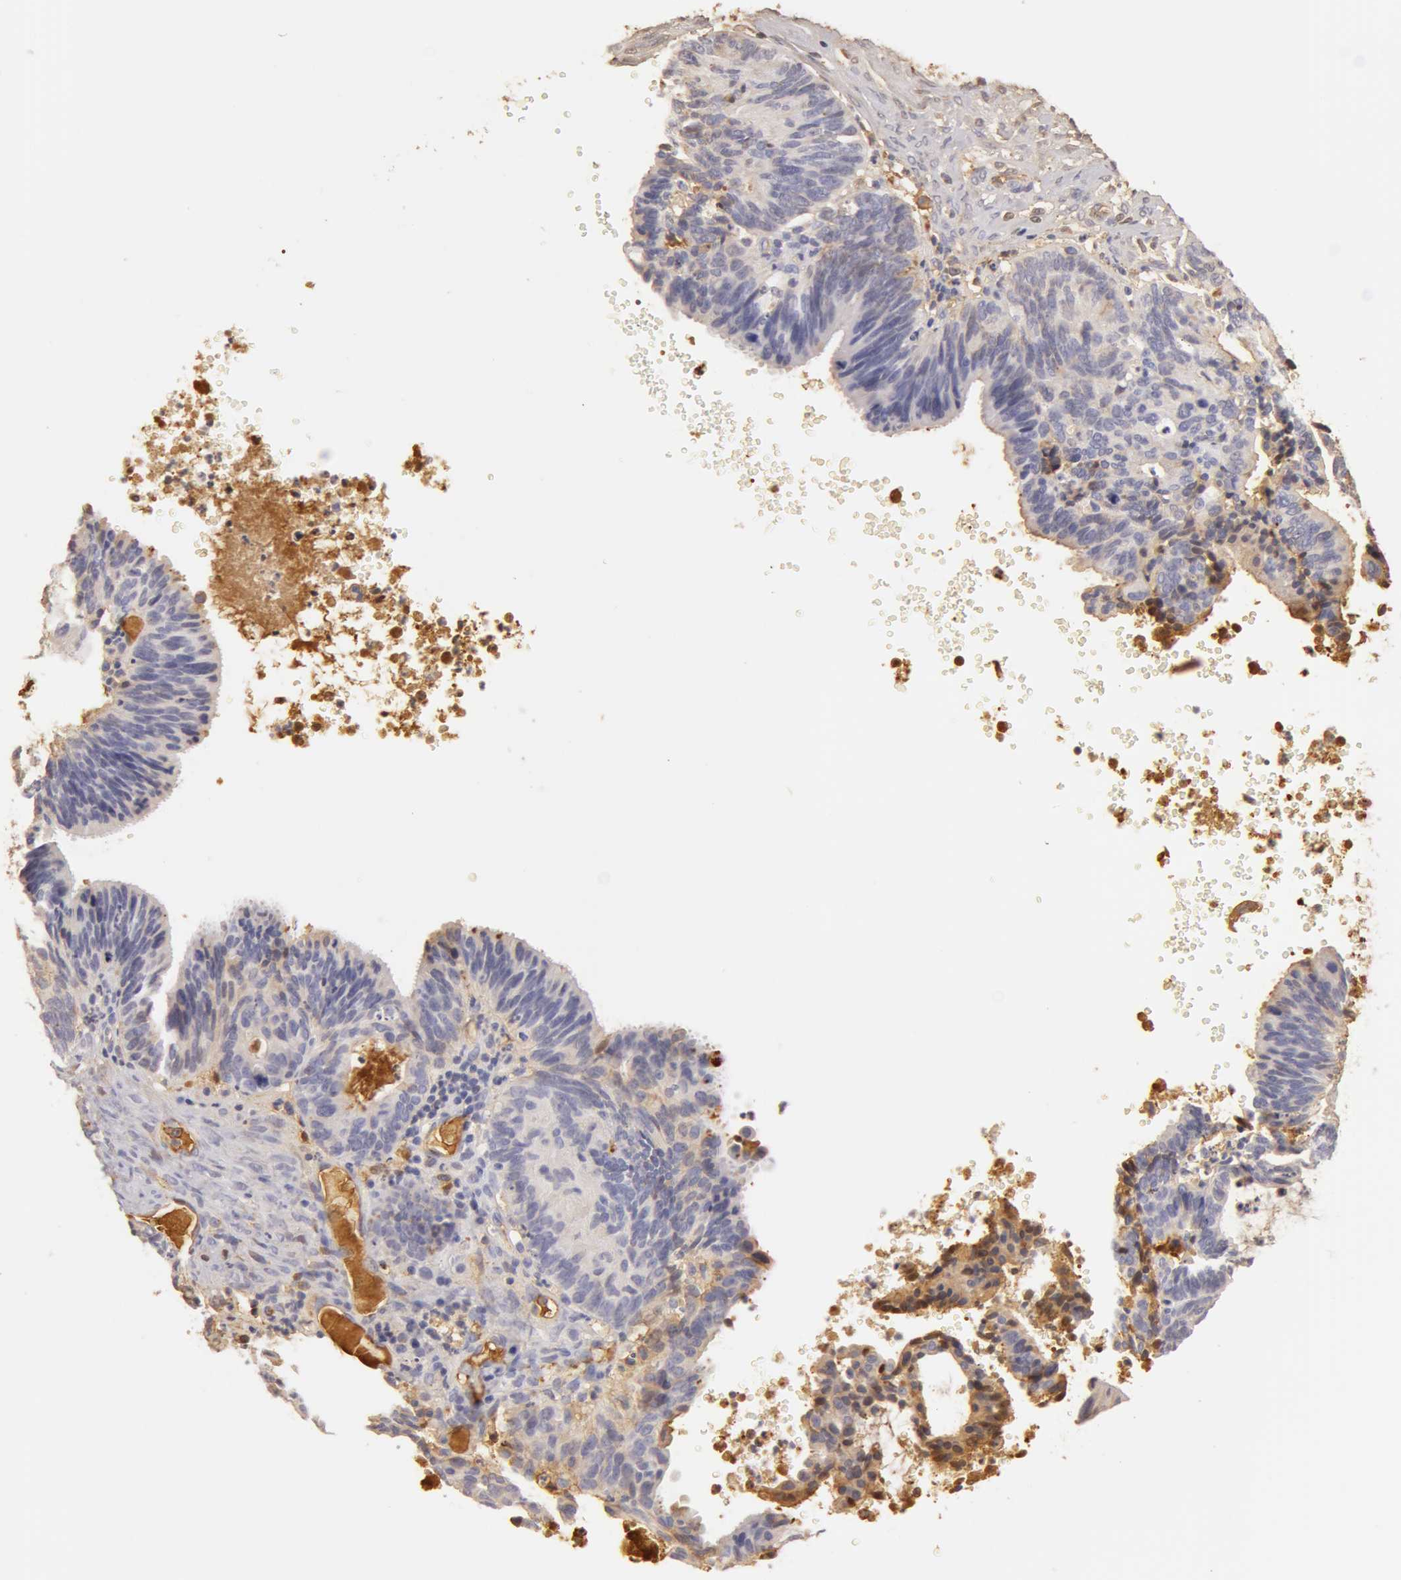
{"staining": {"intensity": "weak", "quantity": "25%-75%", "location": "cytoplasmic/membranous"}, "tissue": "ovarian cancer", "cell_type": "Tumor cells", "image_type": "cancer", "snomed": [{"axis": "morphology", "description": "Carcinoma, endometroid"}, {"axis": "topography", "description": "Ovary"}], "caption": "Immunohistochemical staining of ovarian cancer (endometroid carcinoma) demonstrates low levels of weak cytoplasmic/membranous protein staining in about 25%-75% of tumor cells.", "gene": "TF", "patient": {"sex": "female", "age": 52}}